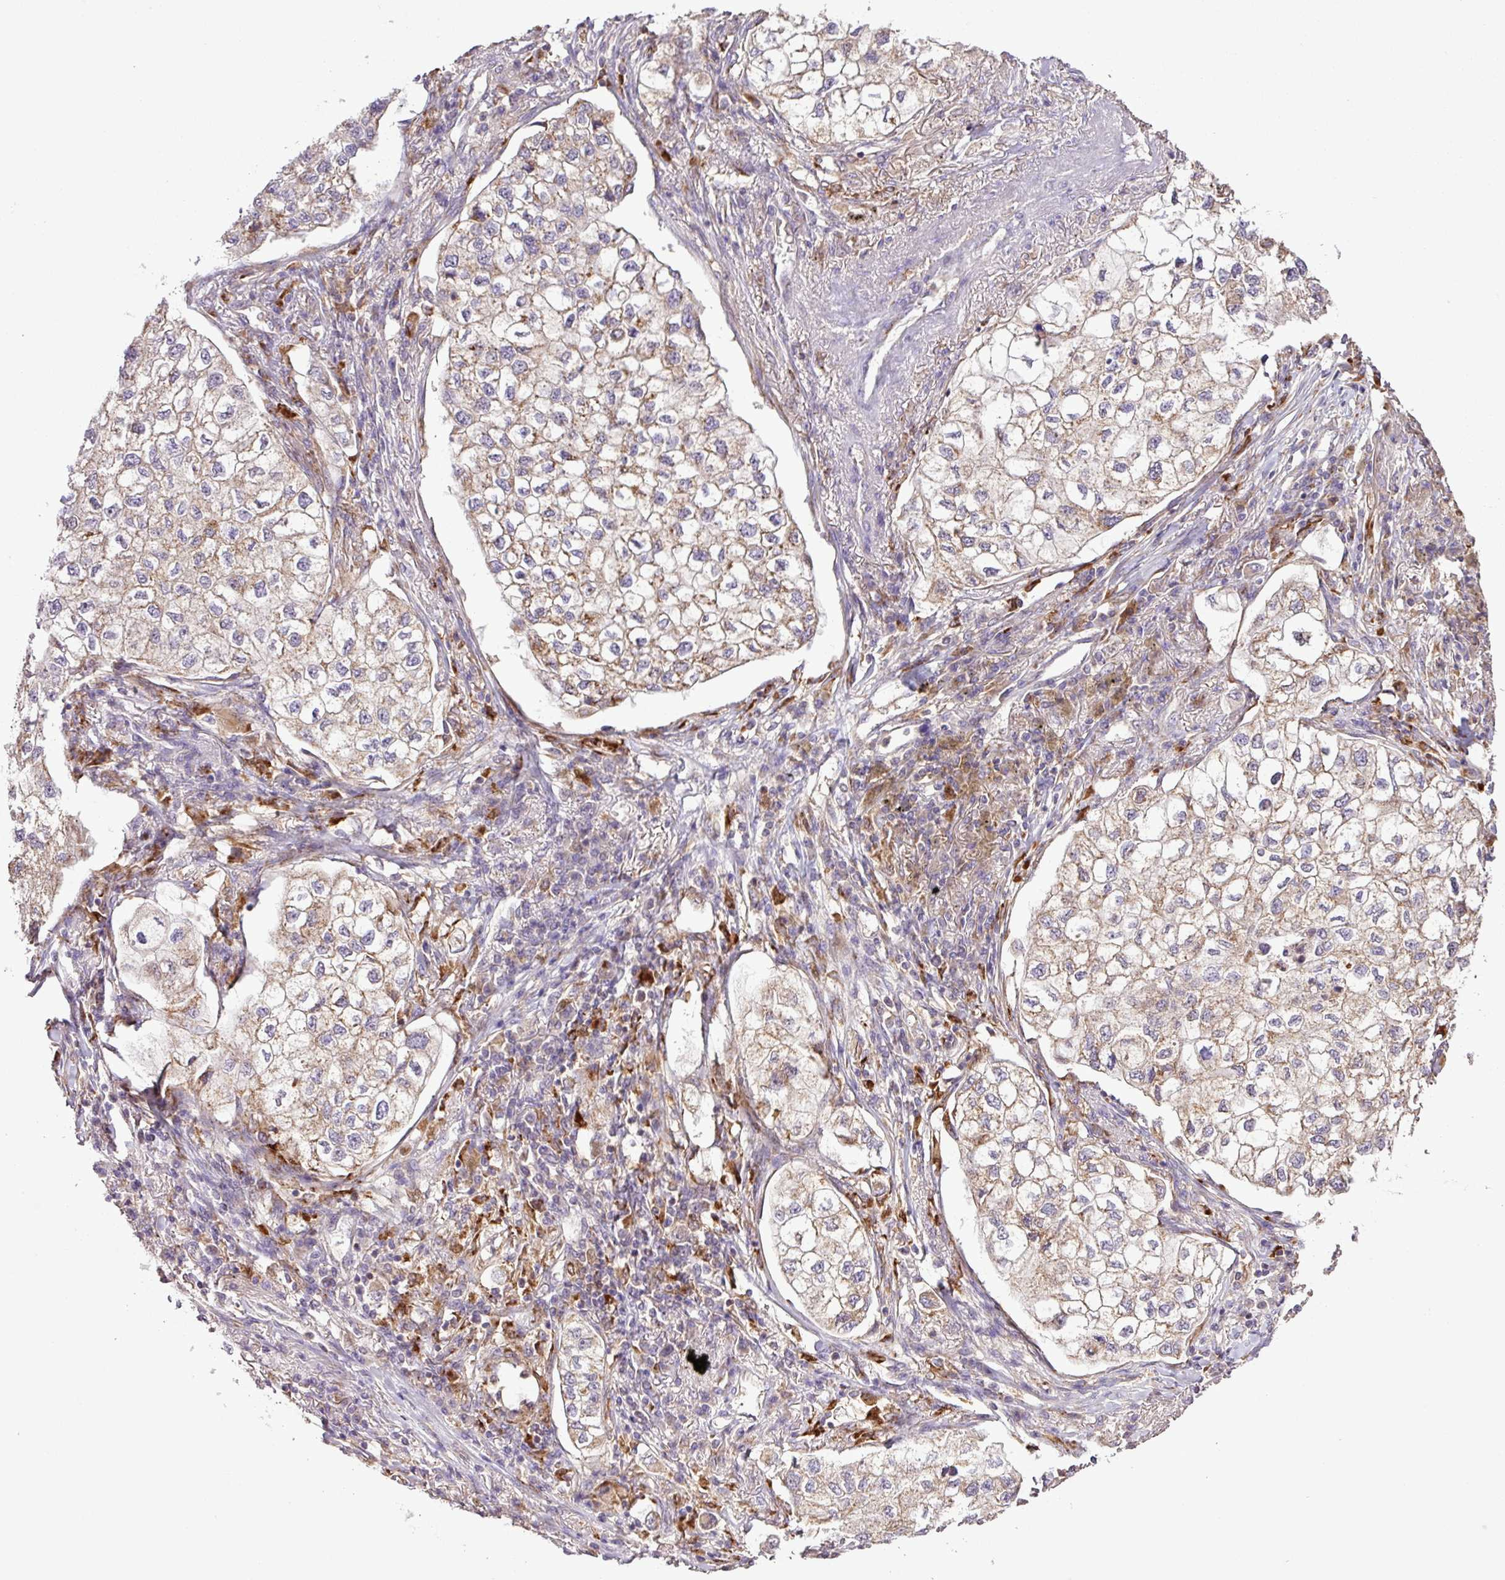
{"staining": {"intensity": "weak", "quantity": ">75%", "location": "cytoplasmic/membranous"}, "tissue": "lung cancer", "cell_type": "Tumor cells", "image_type": "cancer", "snomed": [{"axis": "morphology", "description": "Adenocarcinoma, NOS"}, {"axis": "topography", "description": "Lung"}], "caption": "This is an image of immunohistochemistry (IHC) staining of lung adenocarcinoma, which shows weak expression in the cytoplasmic/membranous of tumor cells.", "gene": "SMCO4", "patient": {"sex": "male", "age": 63}}